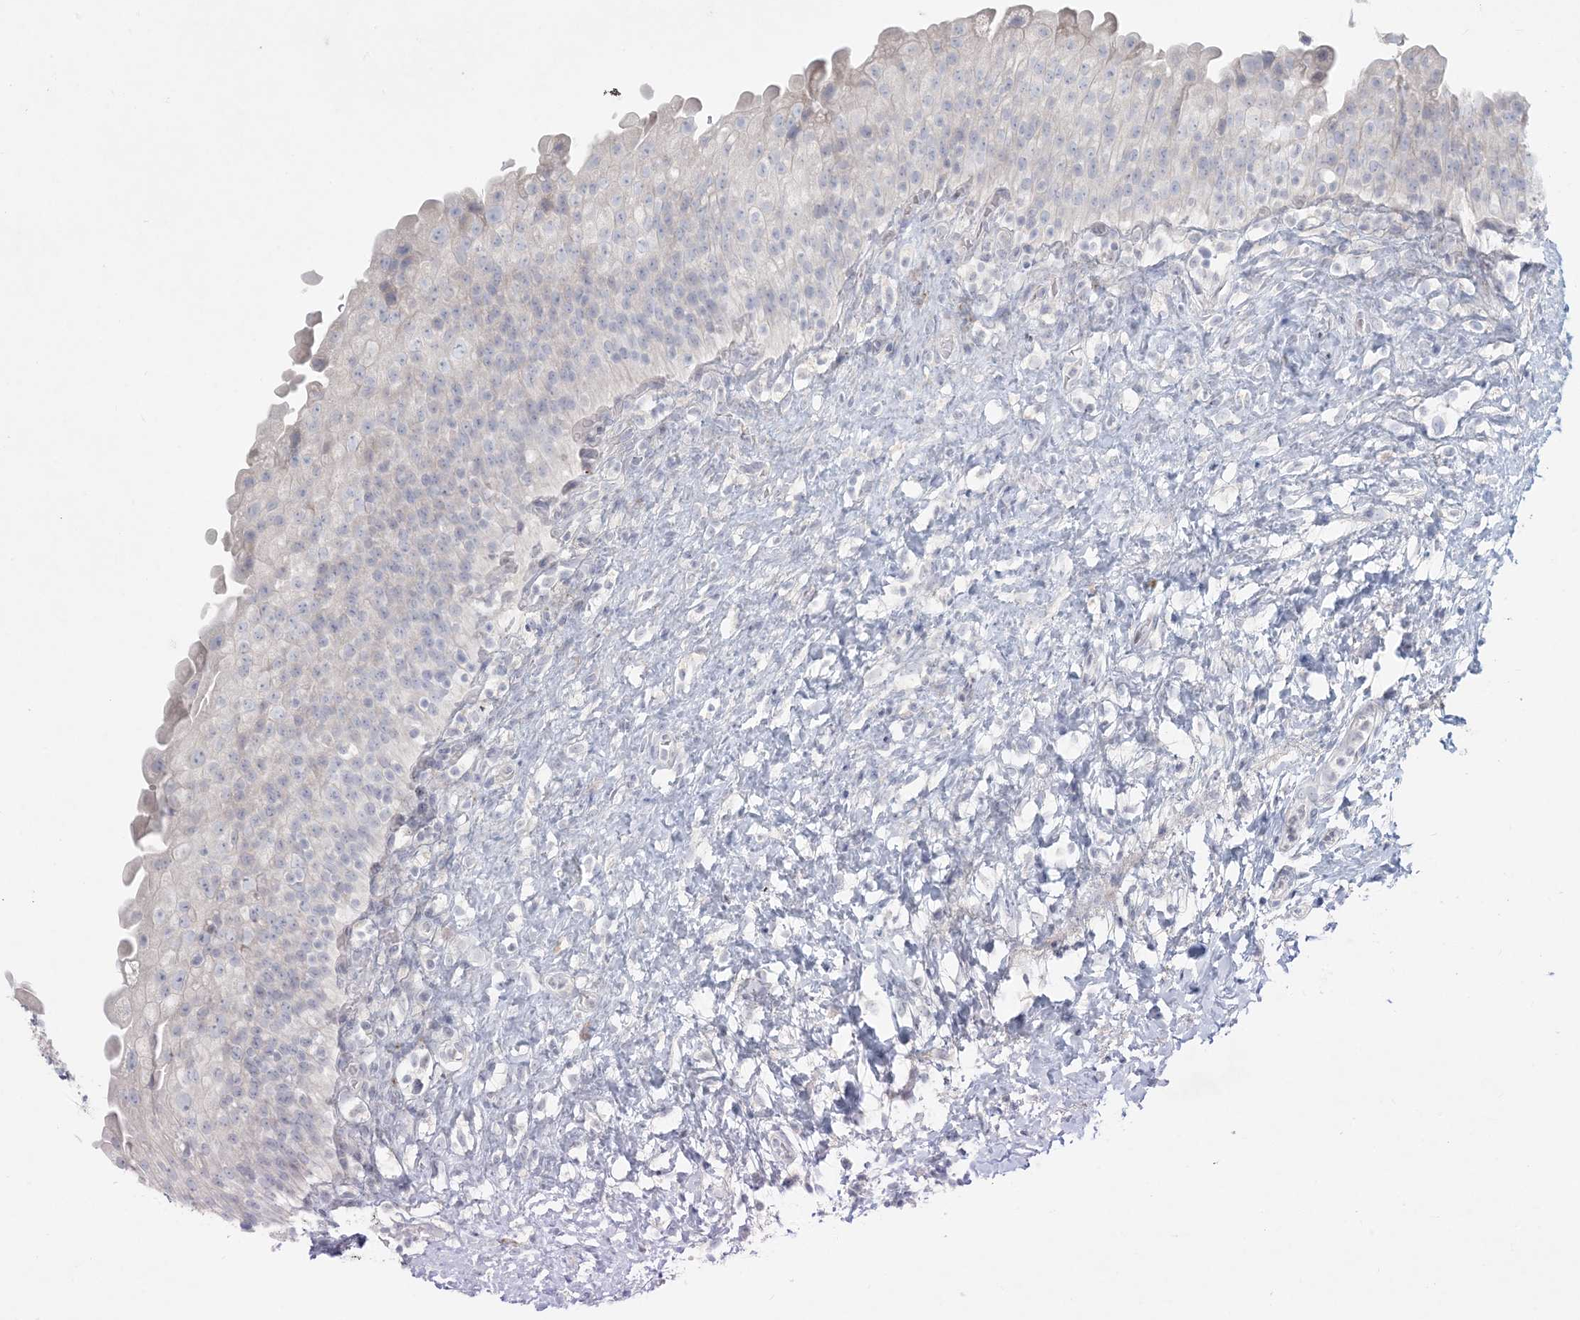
{"staining": {"intensity": "negative", "quantity": "none", "location": "none"}, "tissue": "urinary bladder", "cell_type": "Urothelial cells", "image_type": "normal", "snomed": [{"axis": "morphology", "description": "Normal tissue, NOS"}, {"axis": "topography", "description": "Urinary bladder"}], "caption": "This is an immunohistochemistry (IHC) image of unremarkable human urinary bladder. There is no positivity in urothelial cells.", "gene": "ZNF385D", "patient": {"sex": "female", "age": 27}}